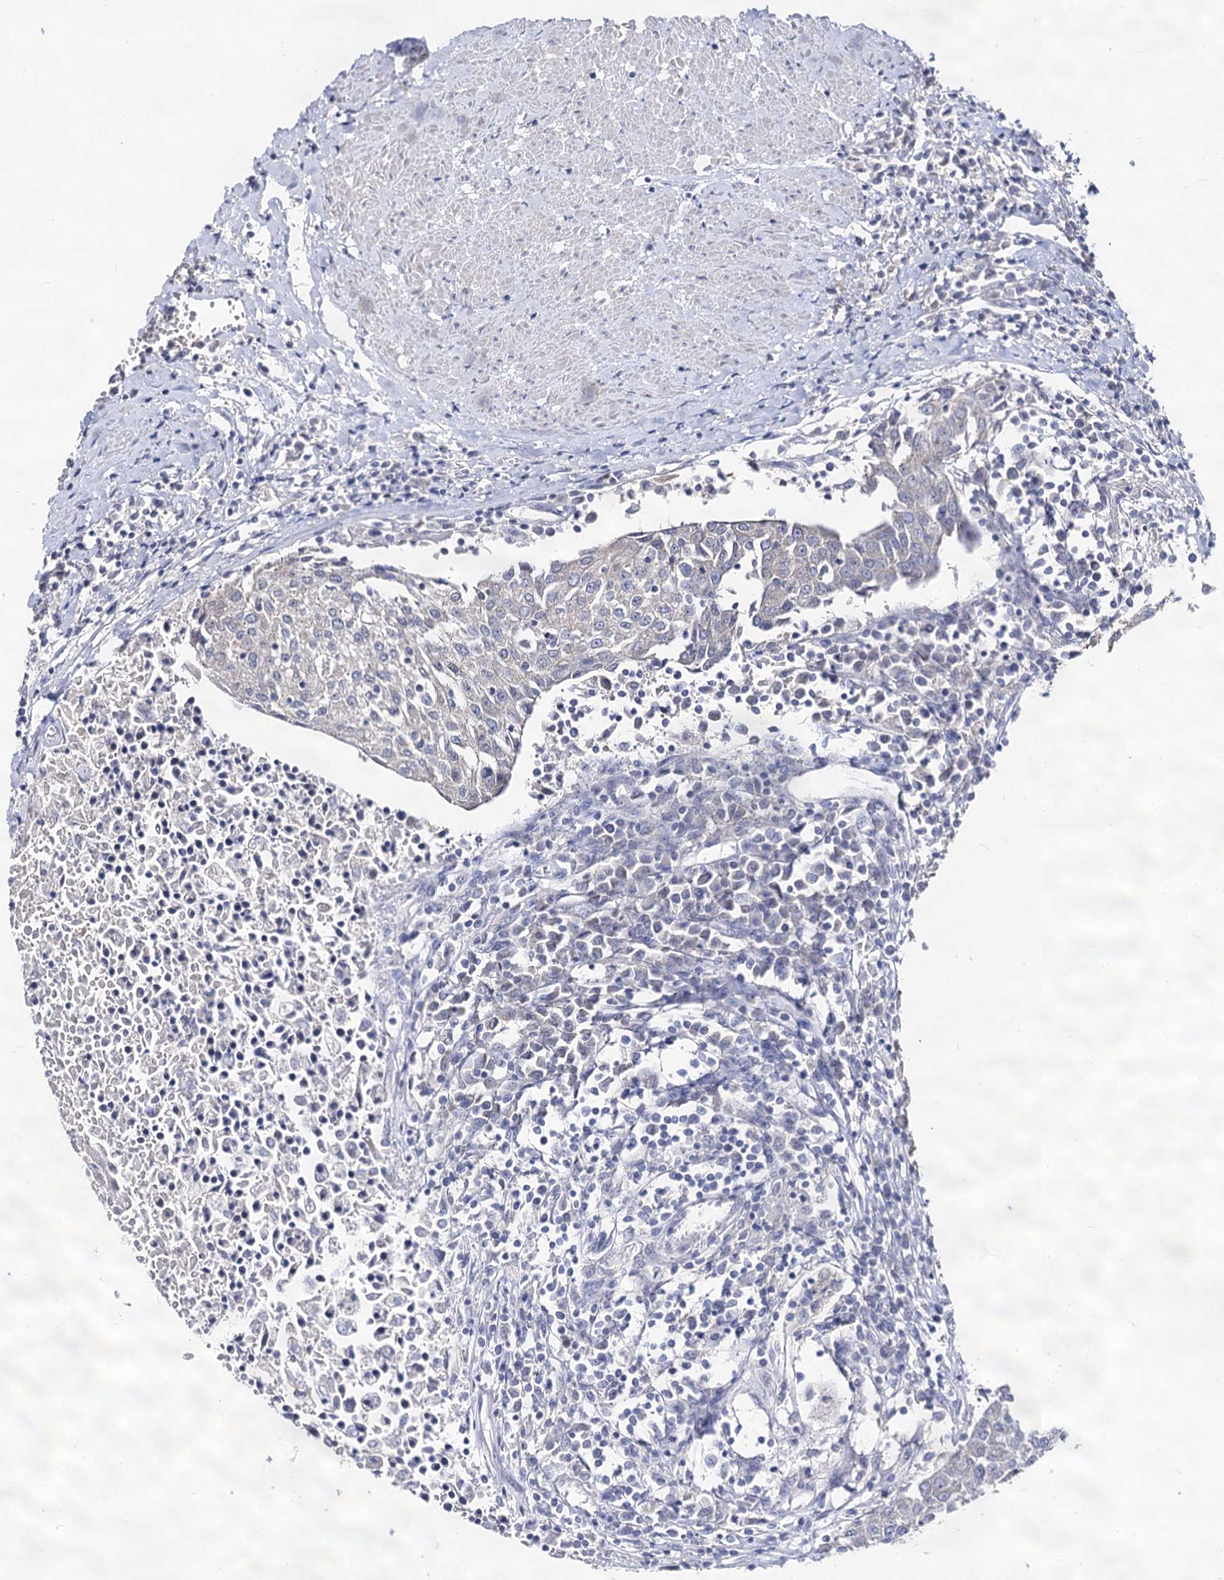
{"staining": {"intensity": "negative", "quantity": "none", "location": "none"}, "tissue": "urothelial cancer", "cell_type": "Tumor cells", "image_type": "cancer", "snomed": [{"axis": "morphology", "description": "Urothelial carcinoma, High grade"}, {"axis": "topography", "description": "Urinary bladder"}], "caption": "DAB (3,3'-diaminobenzidine) immunohistochemical staining of human urothelial cancer exhibits no significant expression in tumor cells.", "gene": "ARFIP2", "patient": {"sex": "female", "age": 85}}